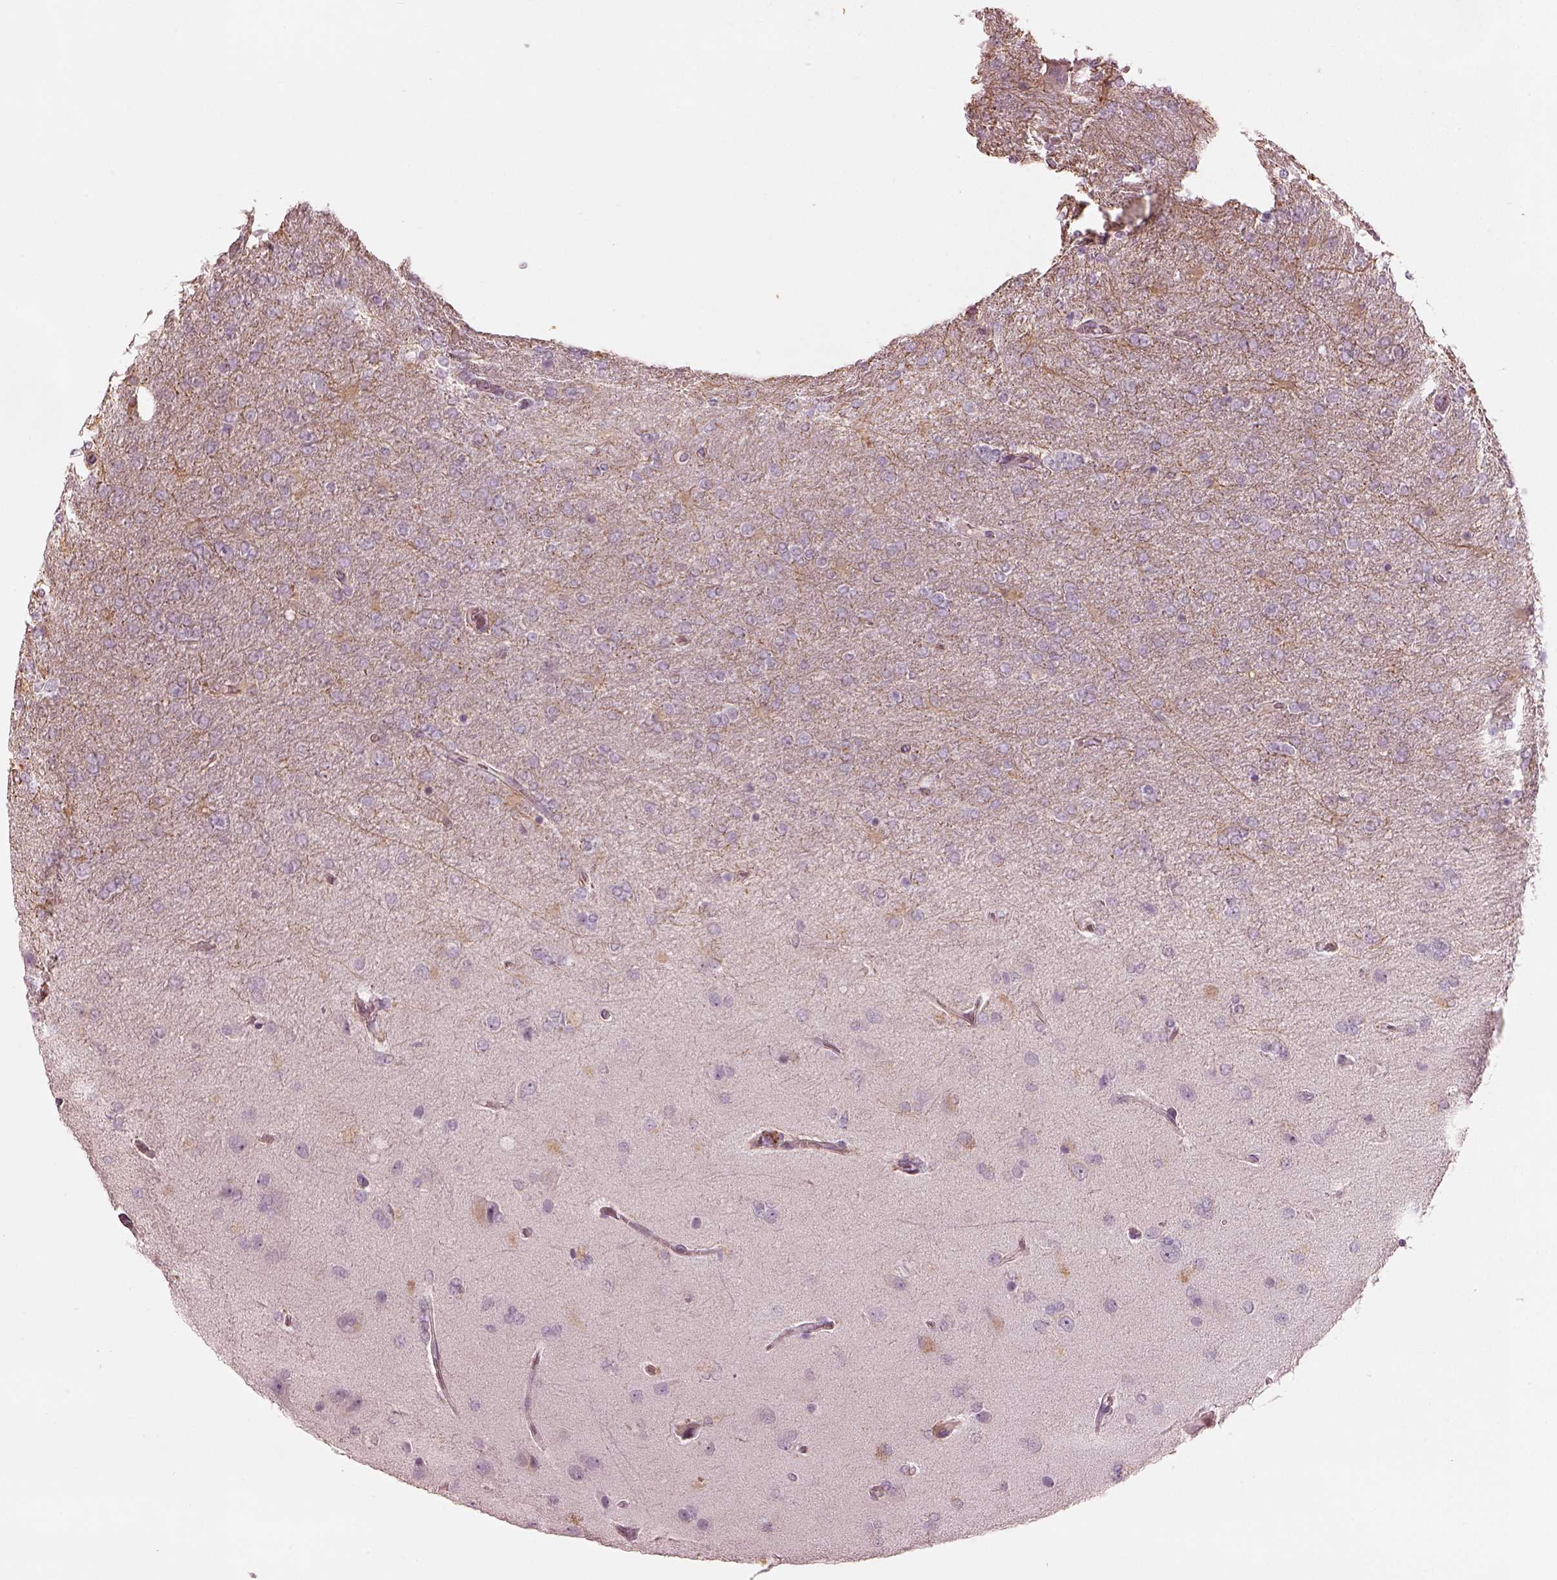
{"staining": {"intensity": "negative", "quantity": "none", "location": "none"}, "tissue": "glioma", "cell_type": "Tumor cells", "image_type": "cancer", "snomed": [{"axis": "morphology", "description": "Glioma, malignant, High grade"}, {"axis": "topography", "description": "Cerebral cortex"}], "caption": "This is a micrograph of immunohistochemistry staining of malignant high-grade glioma, which shows no expression in tumor cells.", "gene": "MIA", "patient": {"sex": "male", "age": 70}}